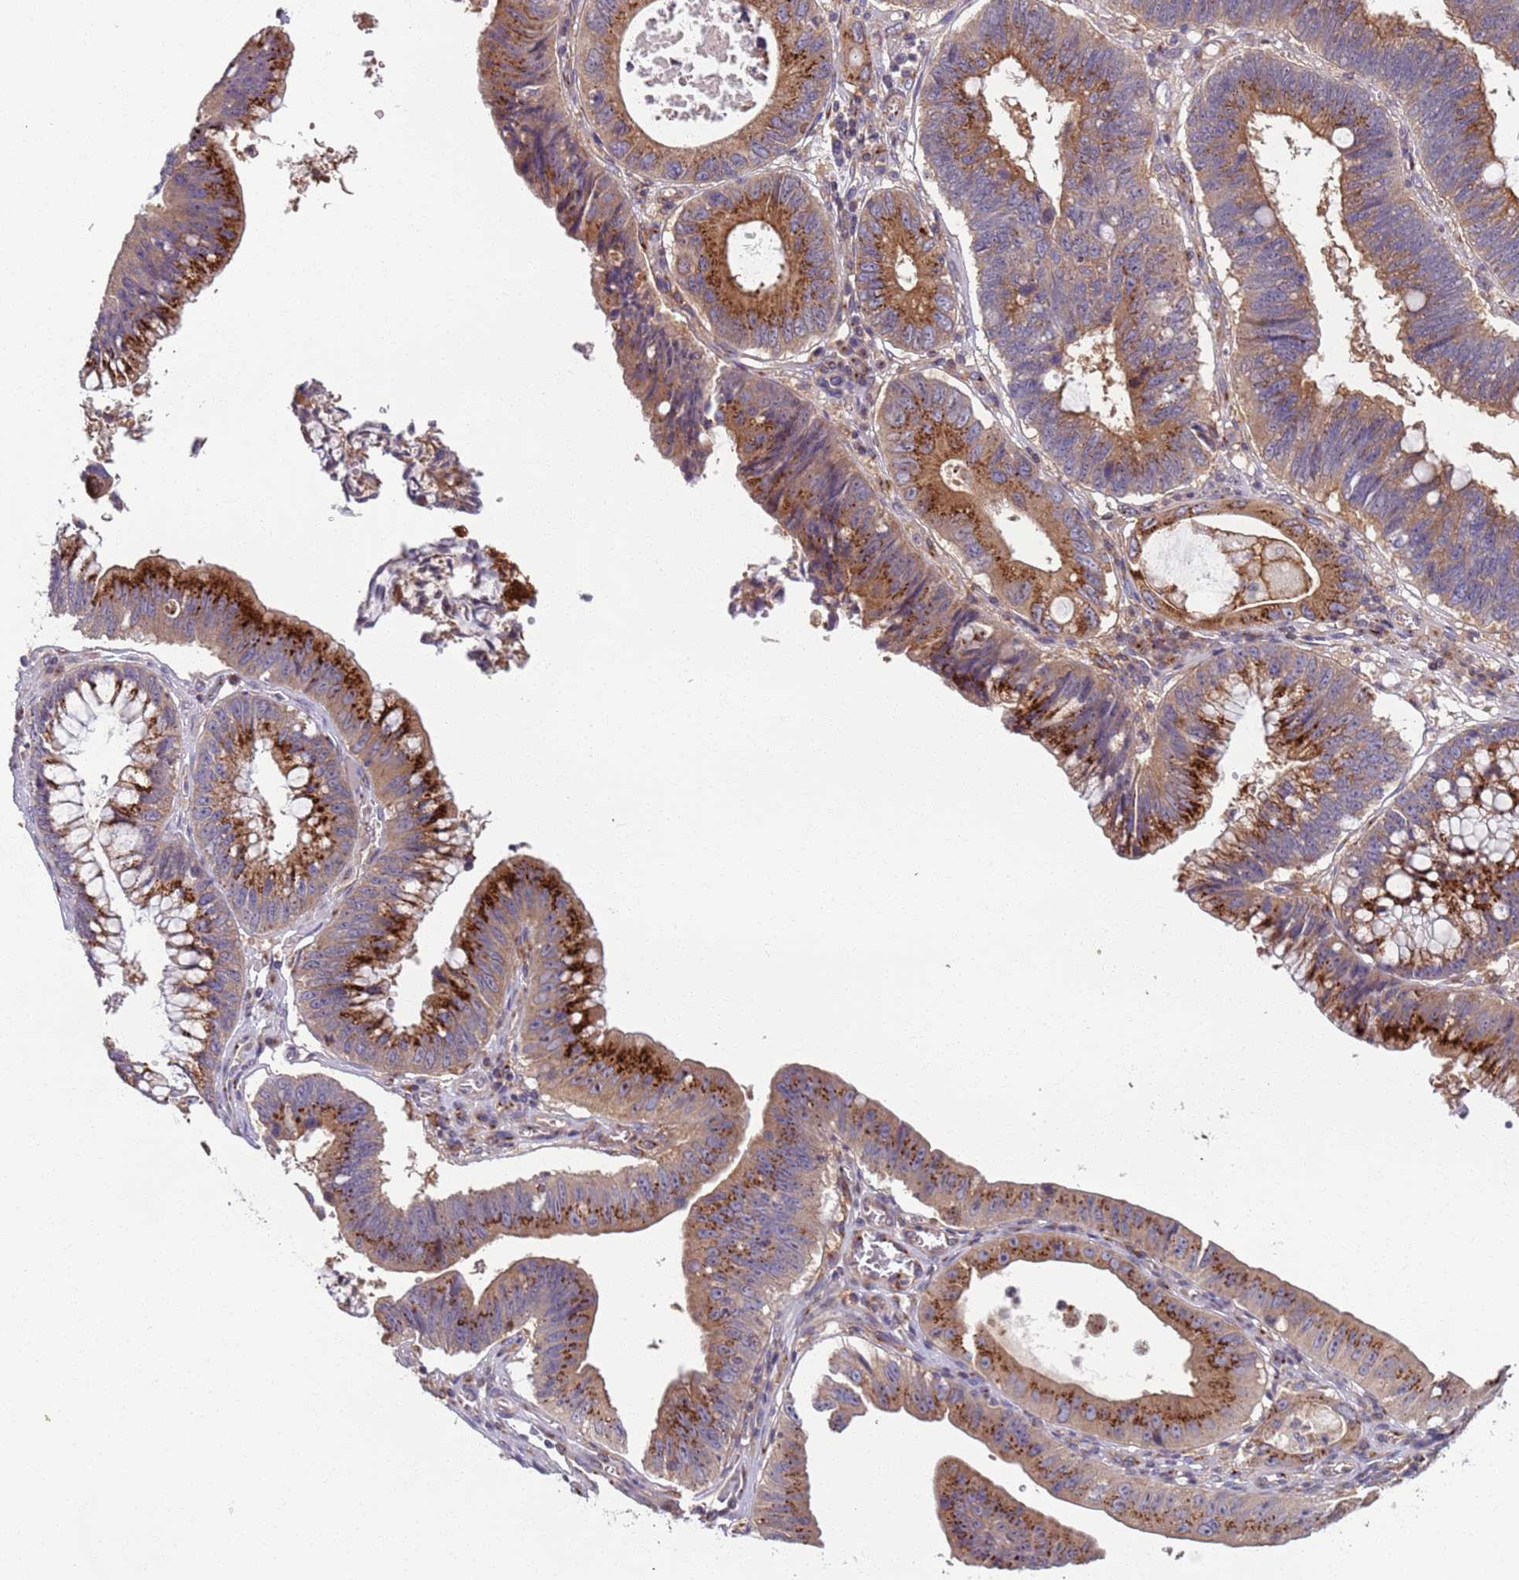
{"staining": {"intensity": "strong", "quantity": ">75%", "location": "cytoplasmic/membranous"}, "tissue": "stomach cancer", "cell_type": "Tumor cells", "image_type": "cancer", "snomed": [{"axis": "morphology", "description": "Adenocarcinoma, NOS"}, {"axis": "topography", "description": "Stomach"}], "caption": "This is an image of immunohistochemistry (IHC) staining of adenocarcinoma (stomach), which shows strong positivity in the cytoplasmic/membranous of tumor cells.", "gene": "AKTIP", "patient": {"sex": "male", "age": 59}}